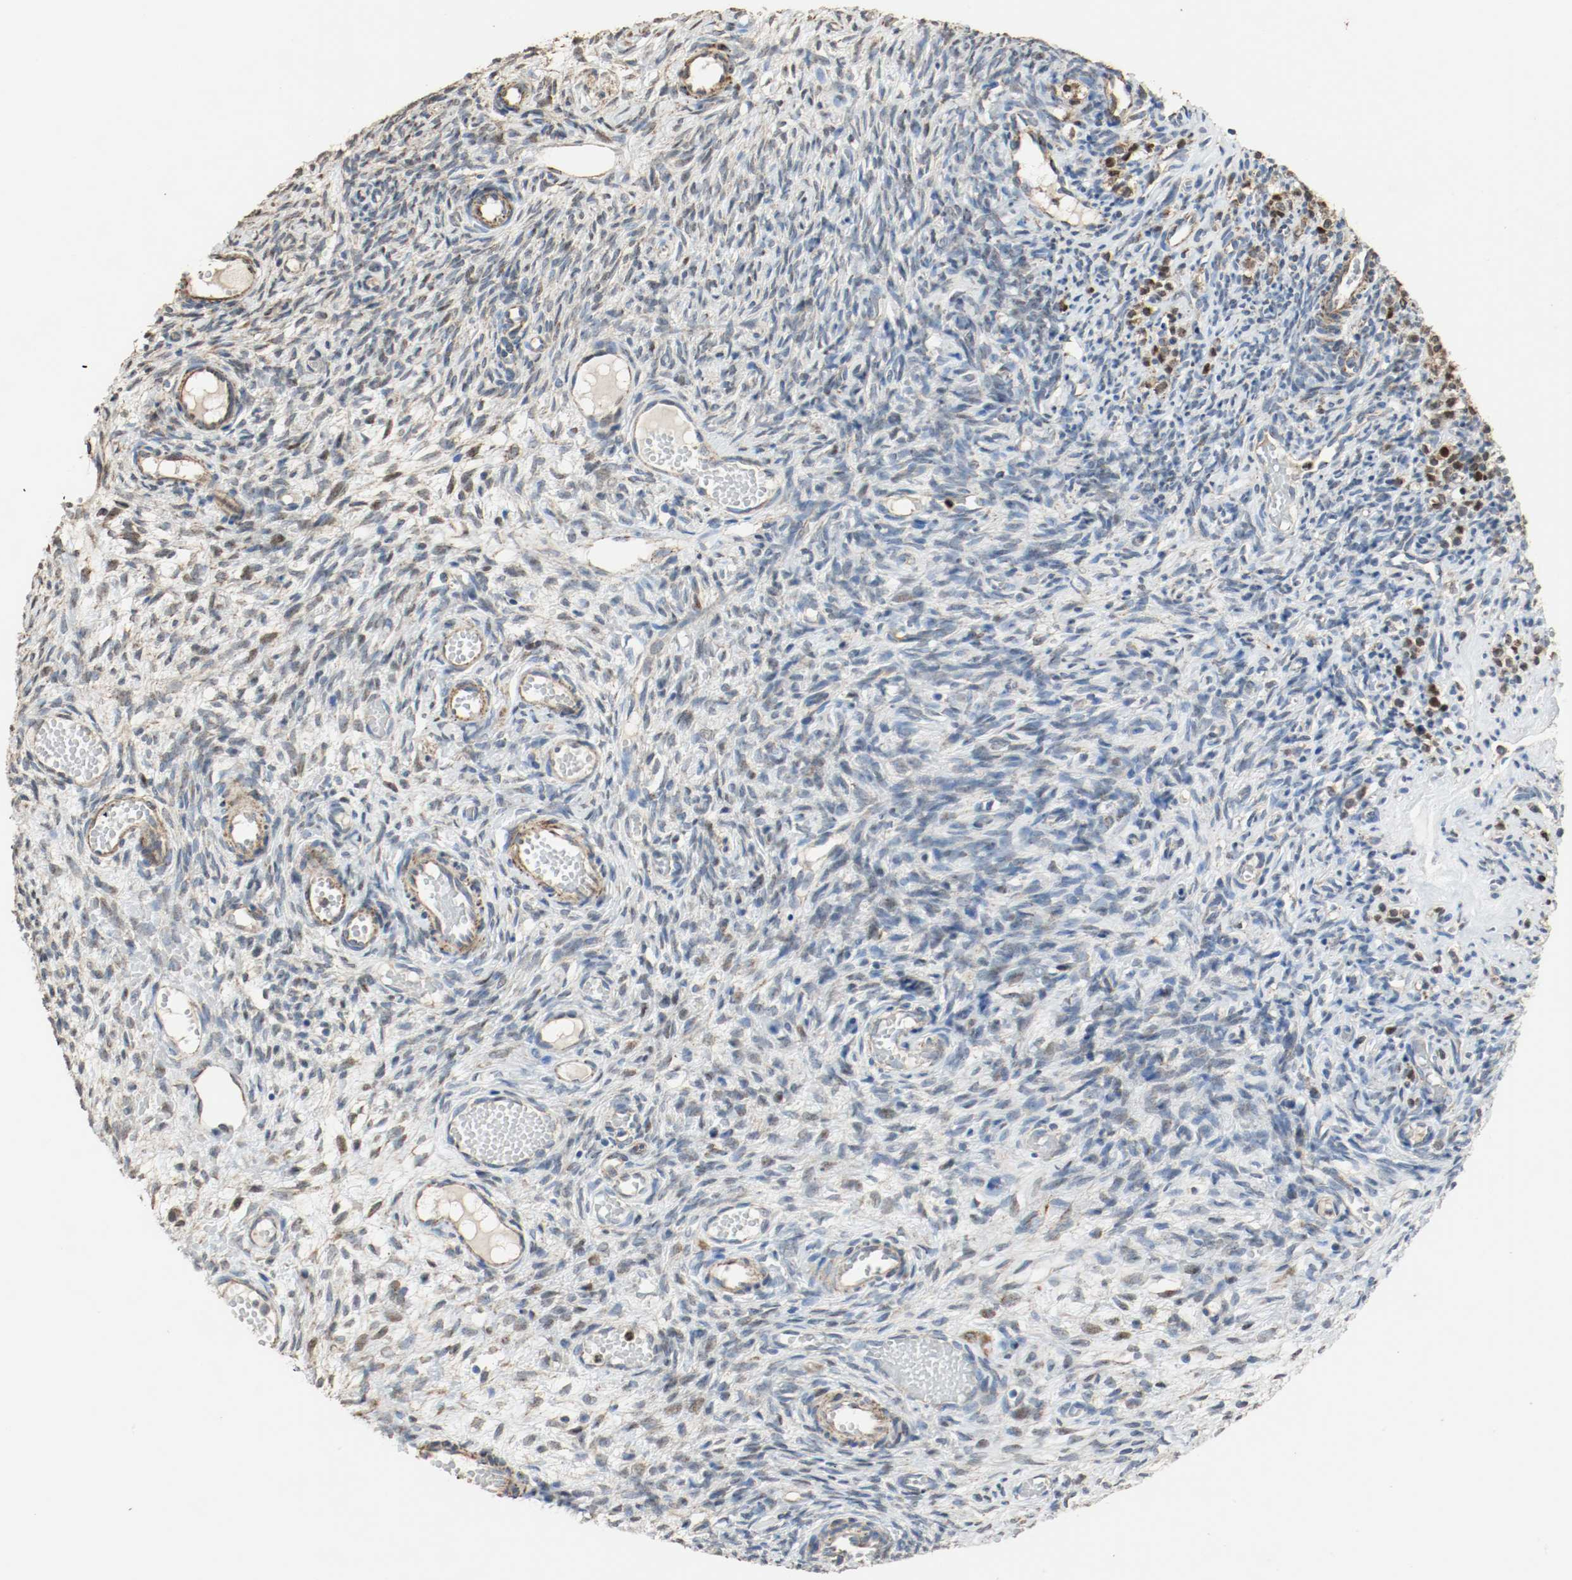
{"staining": {"intensity": "moderate", "quantity": "25%-75%", "location": "cytoplasmic/membranous"}, "tissue": "ovary", "cell_type": "Ovarian stroma cells", "image_type": "normal", "snomed": [{"axis": "morphology", "description": "Normal tissue, NOS"}, {"axis": "topography", "description": "Ovary"}], "caption": "Immunohistochemistry (IHC) histopathology image of normal ovary stained for a protein (brown), which demonstrates medium levels of moderate cytoplasmic/membranous positivity in approximately 25%-75% of ovarian stroma cells.", "gene": "ALDH4A1", "patient": {"sex": "female", "age": 35}}